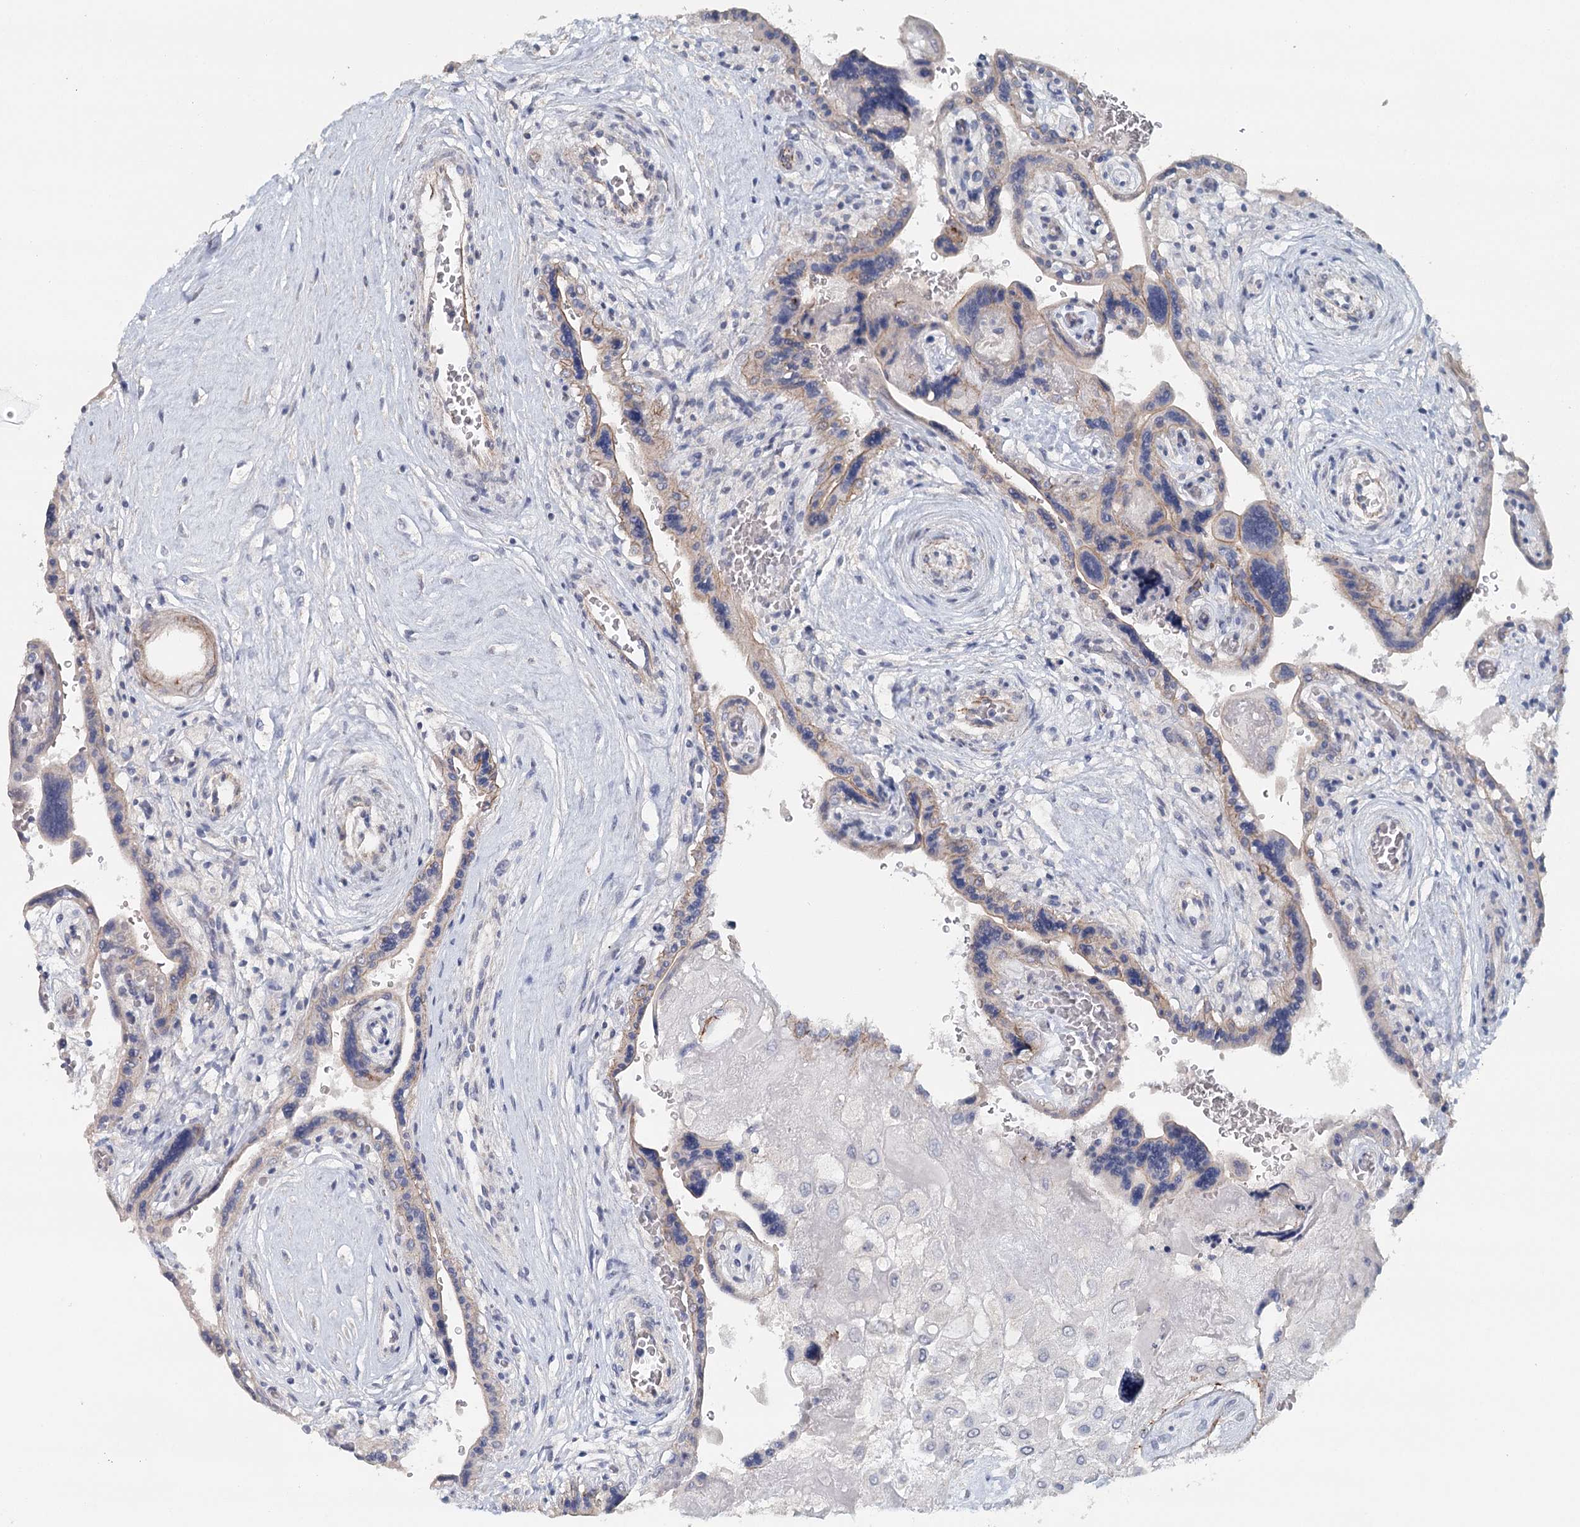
{"staining": {"intensity": "strong", "quantity": ">75%", "location": "cytoplasmic/membranous"}, "tissue": "placenta", "cell_type": "Trophoblastic cells", "image_type": "normal", "snomed": [{"axis": "morphology", "description": "Normal tissue, NOS"}, {"axis": "topography", "description": "Placenta"}], "caption": "Strong cytoplasmic/membranous positivity for a protein is present in approximately >75% of trophoblastic cells of unremarkable placenta using immunohistochemistry (IHC).", "gene": "SYNPO", "patient": {"sex": "female", "age": 37}}